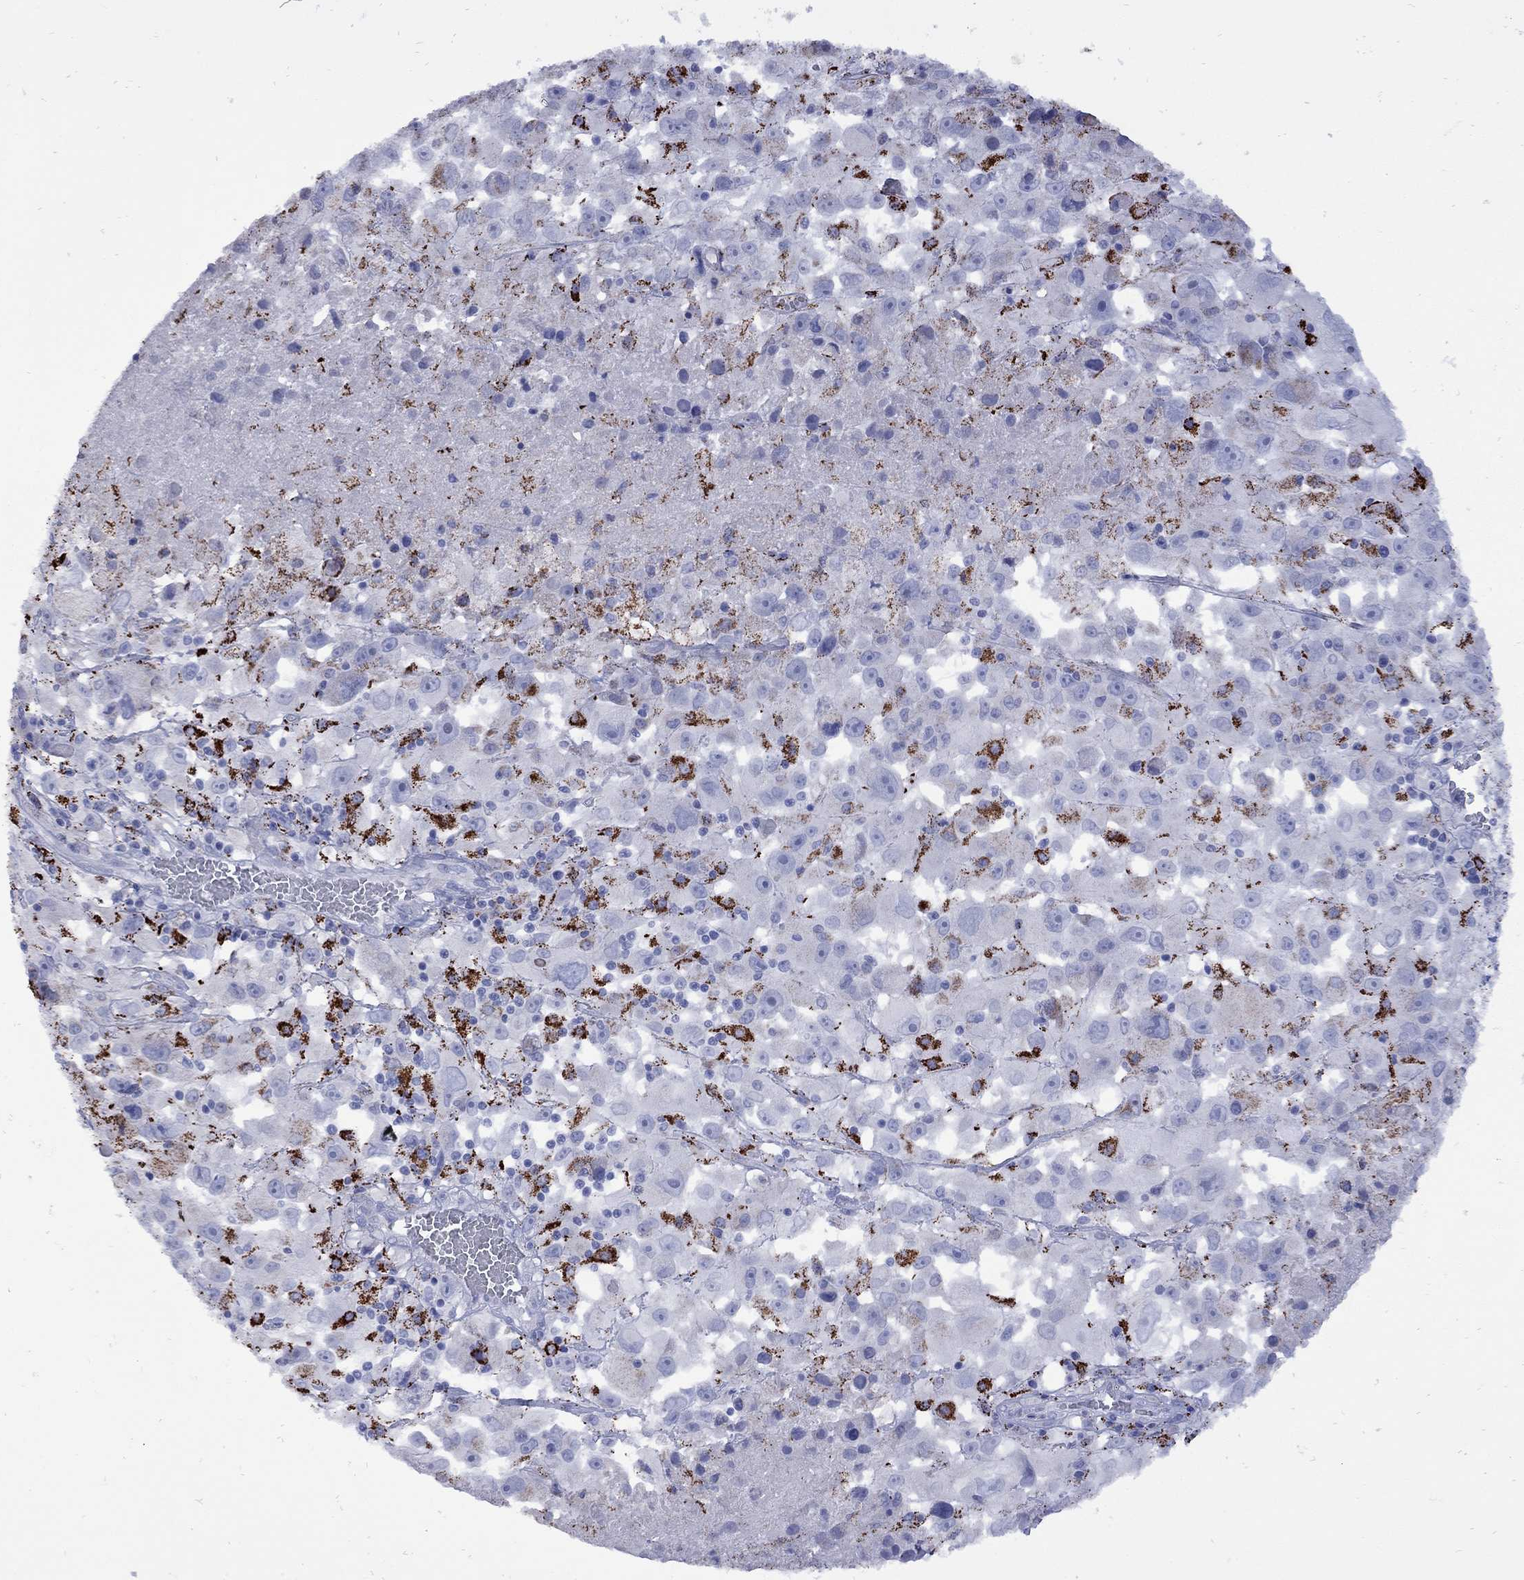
{"staining": {"intensity": "strong", "quantity": "<25%", "location": "cytoplasmic/membranous"}, "tissue": "melanoma", "cell_type": "Tumor cells", "image_type": "cancer", "snomed": [{"axis": "morphology", "description": "Malignant melanoma, Metastatic site"}, {"axis": "topography", "description": "Soft tissue"}], "caption": "A brown stain shows strong cytoplasmic/membranous staining of a protein in human malignant melanoma (metastatic site) tumor cells. (DAB IHC, brown staining for protein, blue staining for nuclei).", "gene": "SESTD1", "patient": {"sex": "male", "age": 50}}